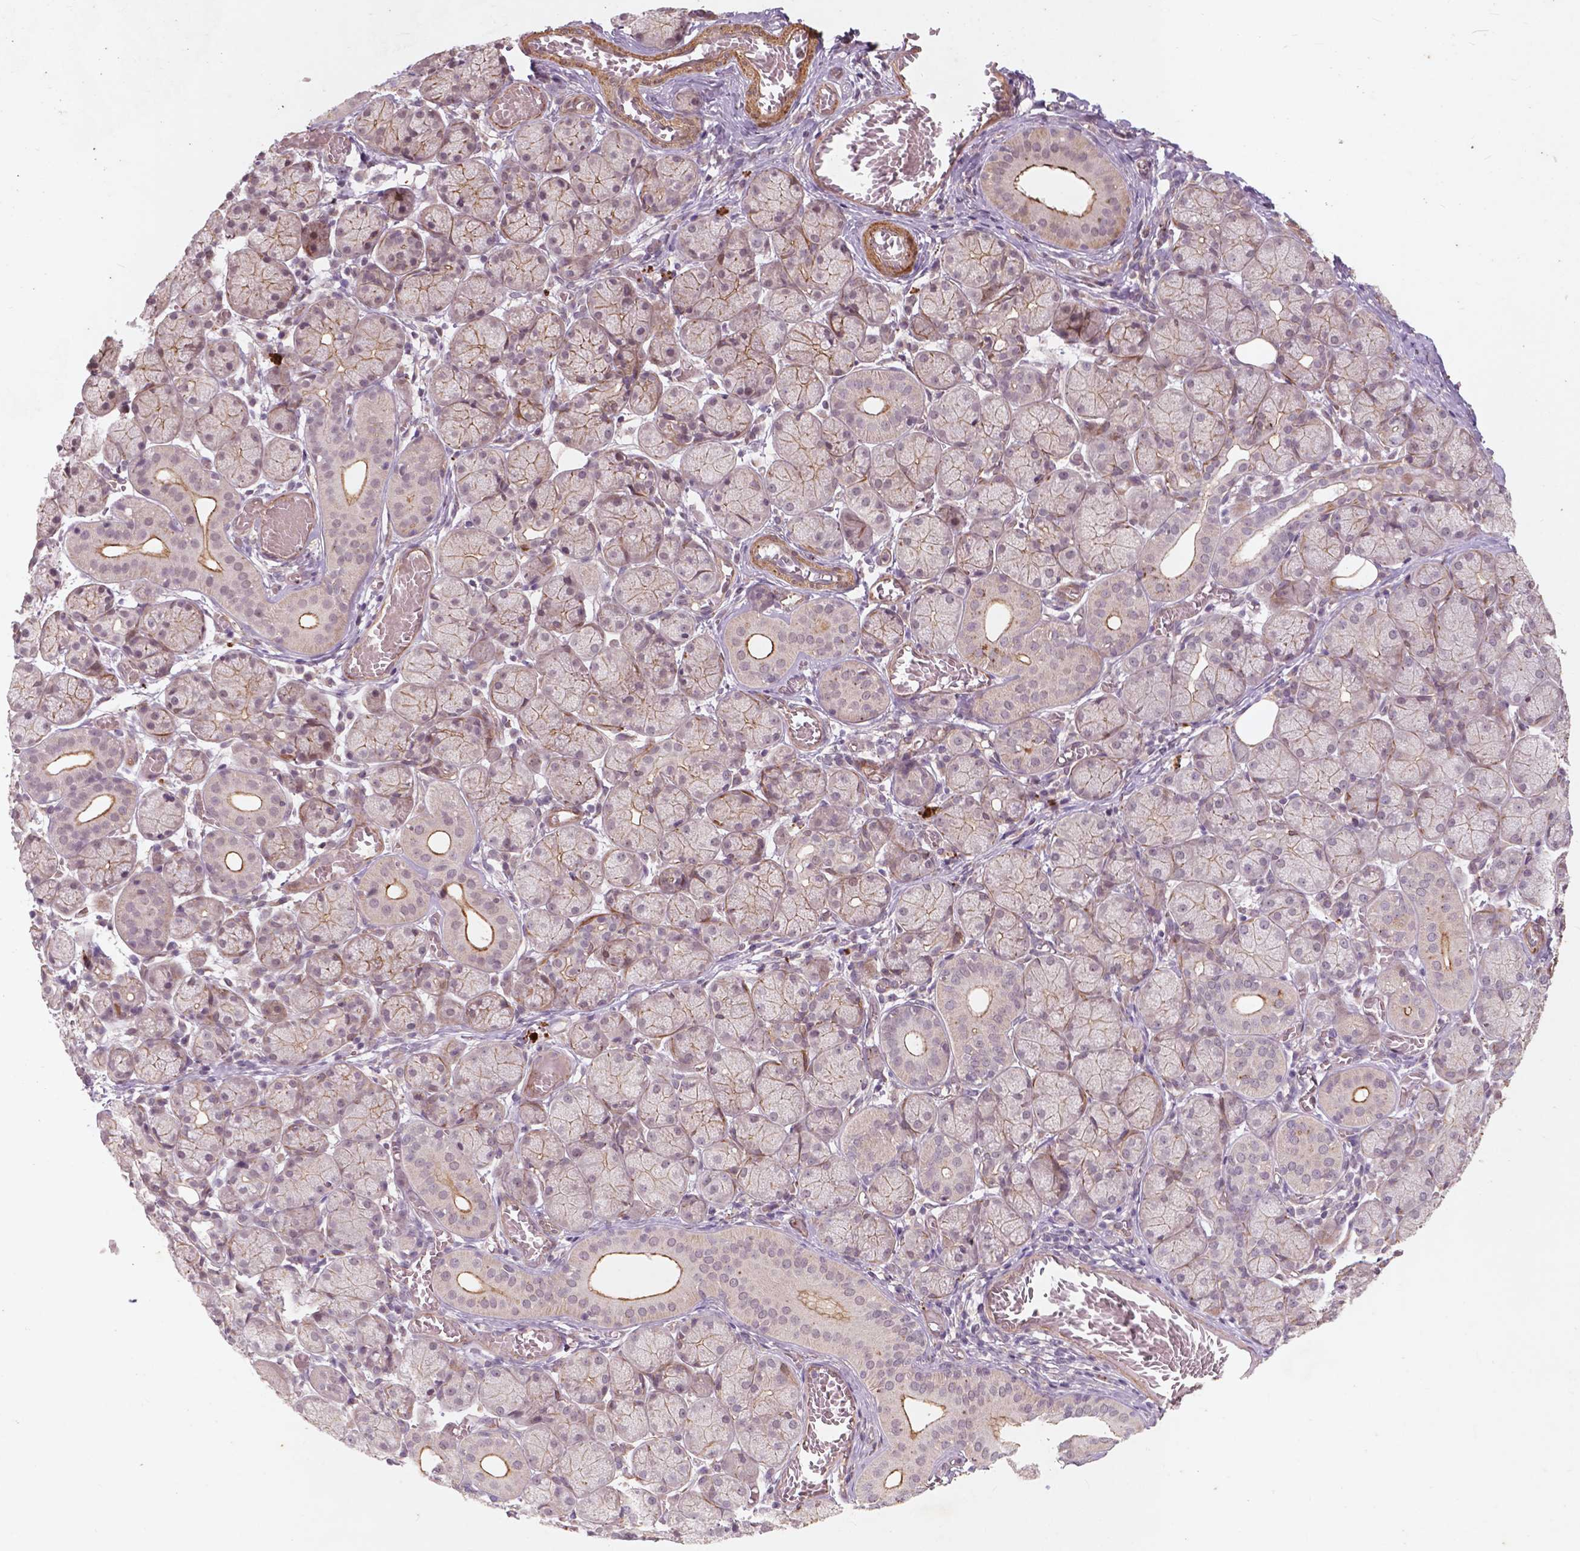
{"staining": {"intensity": "moderate", "quantity": "25%-75%", "location": "cytoplasmic/membranous"}, "tissue": "salivary gland", "cell_type": "Glandular cells", "image_type": "normal", "snomed": [{"axis": "morphology", "description": "Normal tissue, NOS"}, {"axis": "topography", "description": "Salivary gland"}, {"axis": "topography", "description": "Peripheral nerve tissue"}], "caption": "Immunohistochemistry (IHC) (DAB (3,3'-diaminobenzidine)) staining of normal human salivary gland reveals moderate cytoplasmic/membranous protein expression in approximately 25%-75% of glandular cells.", "gene": "RFPL4B", "patient": {"sex": "female", "age": 24}}